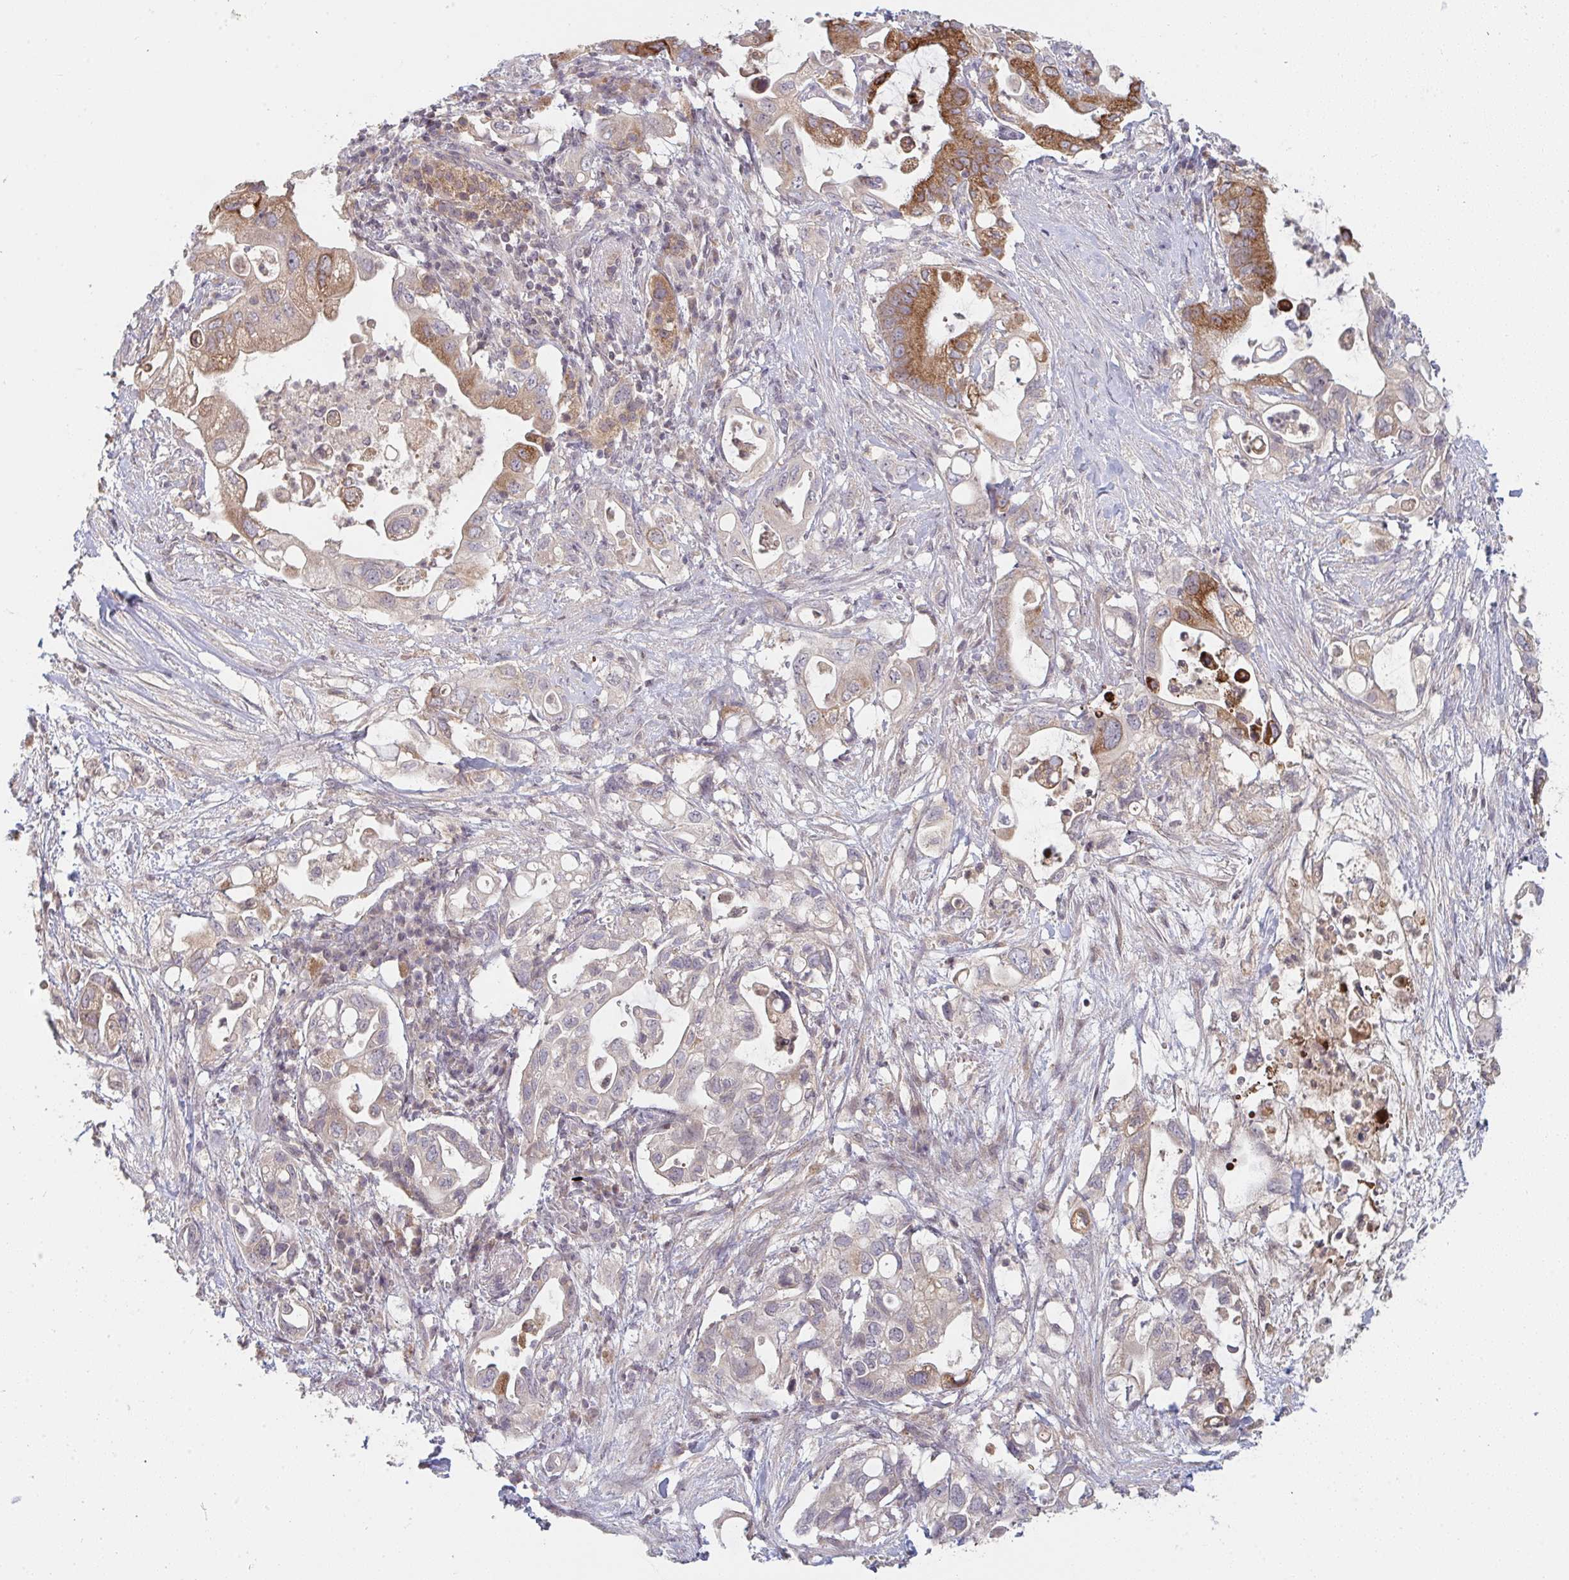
{"staining": {"intensity": "moderate", "quantity": "25%-75%", "location": "cytoplasmic/membranous"}, "tissue": "pancreatic cancer", "cell_type": "Tumor cells", "image_type": "cancer", "snomed": [{"axis": "morphology", "description": "Adenocarcinoma, NOS"}, {"axis": "topography", "description": "Pancreas"}], "caption": "IHC of human pancreatic cancer exhibits medium levels of moderate cytoplasmic/membranous expression in approximately 25%-75% of tumor cells.", "gene": "DCST1", "patient": {"sex": "female", "age": 72}}